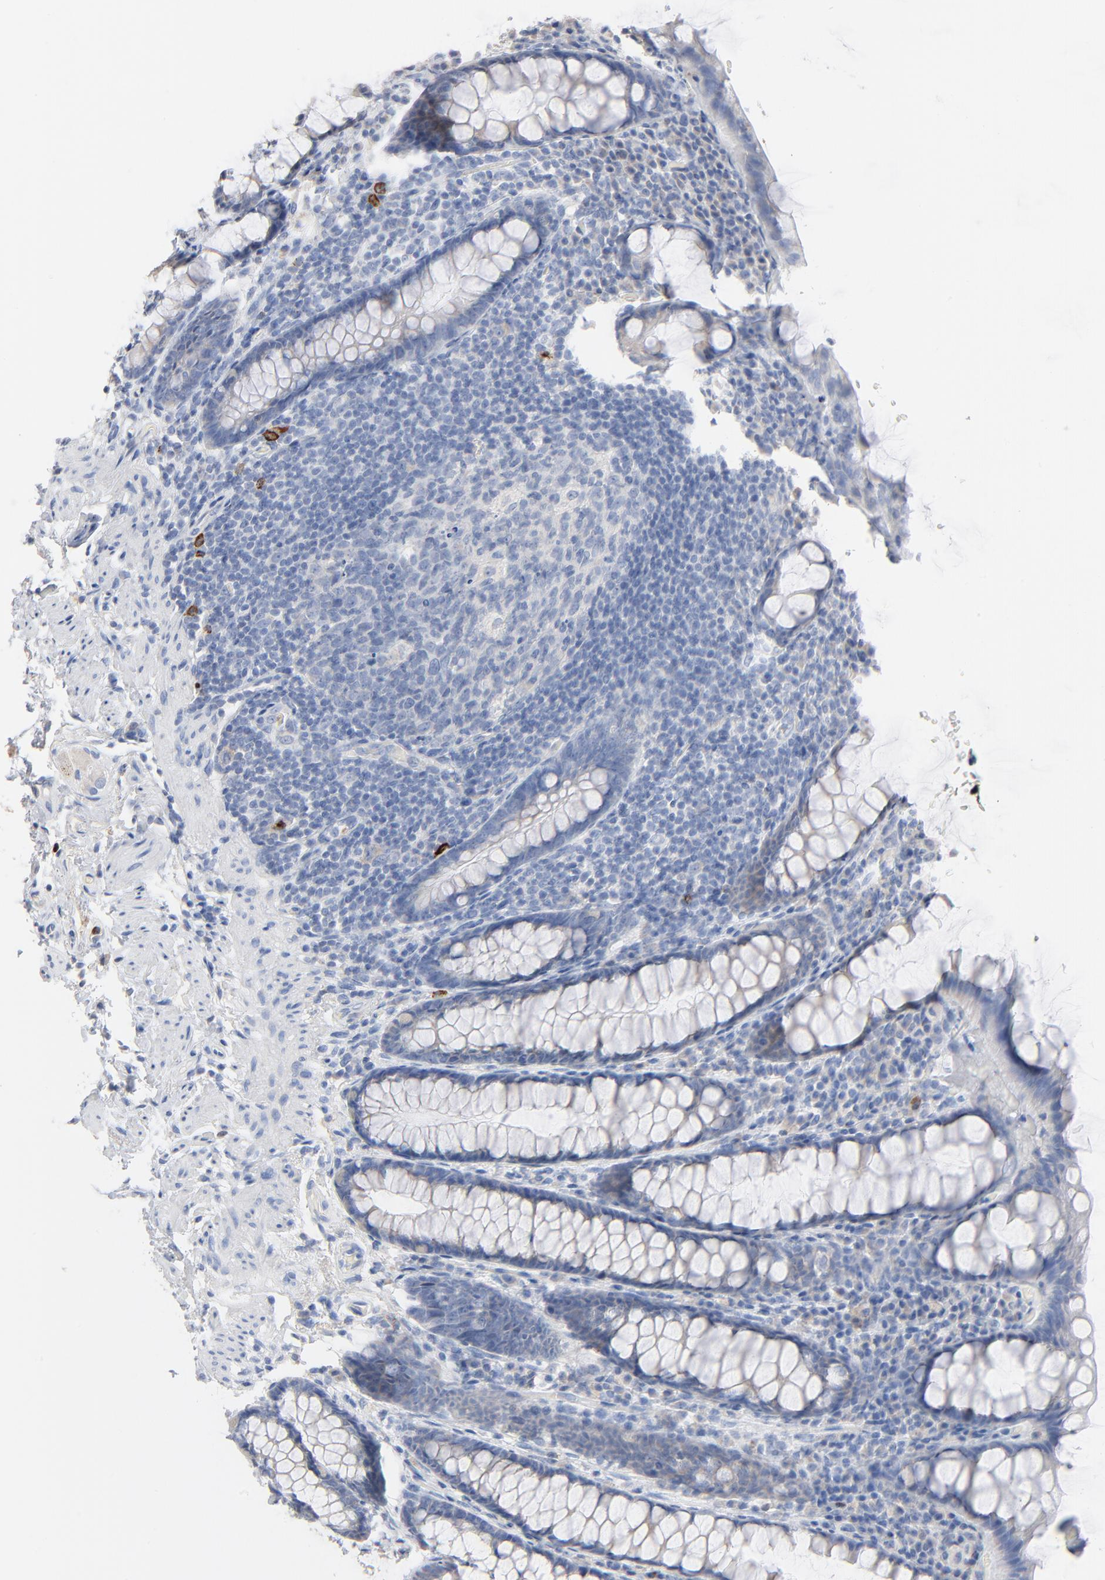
{"staining": {"intensity": "negative", "quantity": "none", "location": "none"}, "tissue": "rectum", "cell_type": "Glandular cells", "image_type": "normal", "snomed": [{"axis": "morphology", "description": "Normal tissue, NOS"}, {"axis": "topography", "description": "Rectum"}], "caption": "This is a photomicrograph of immunohistochemistry staining of normal rectum, which shows no expression in glandular cells. Brightfield microscopy of IHC stained with DAB (3,3'-diaminobenzidine) (brown) and hematoxylin (blue), captured at high magnification.", "gene": "GZMB", "patient": {"sex": "male", "age": 92}}